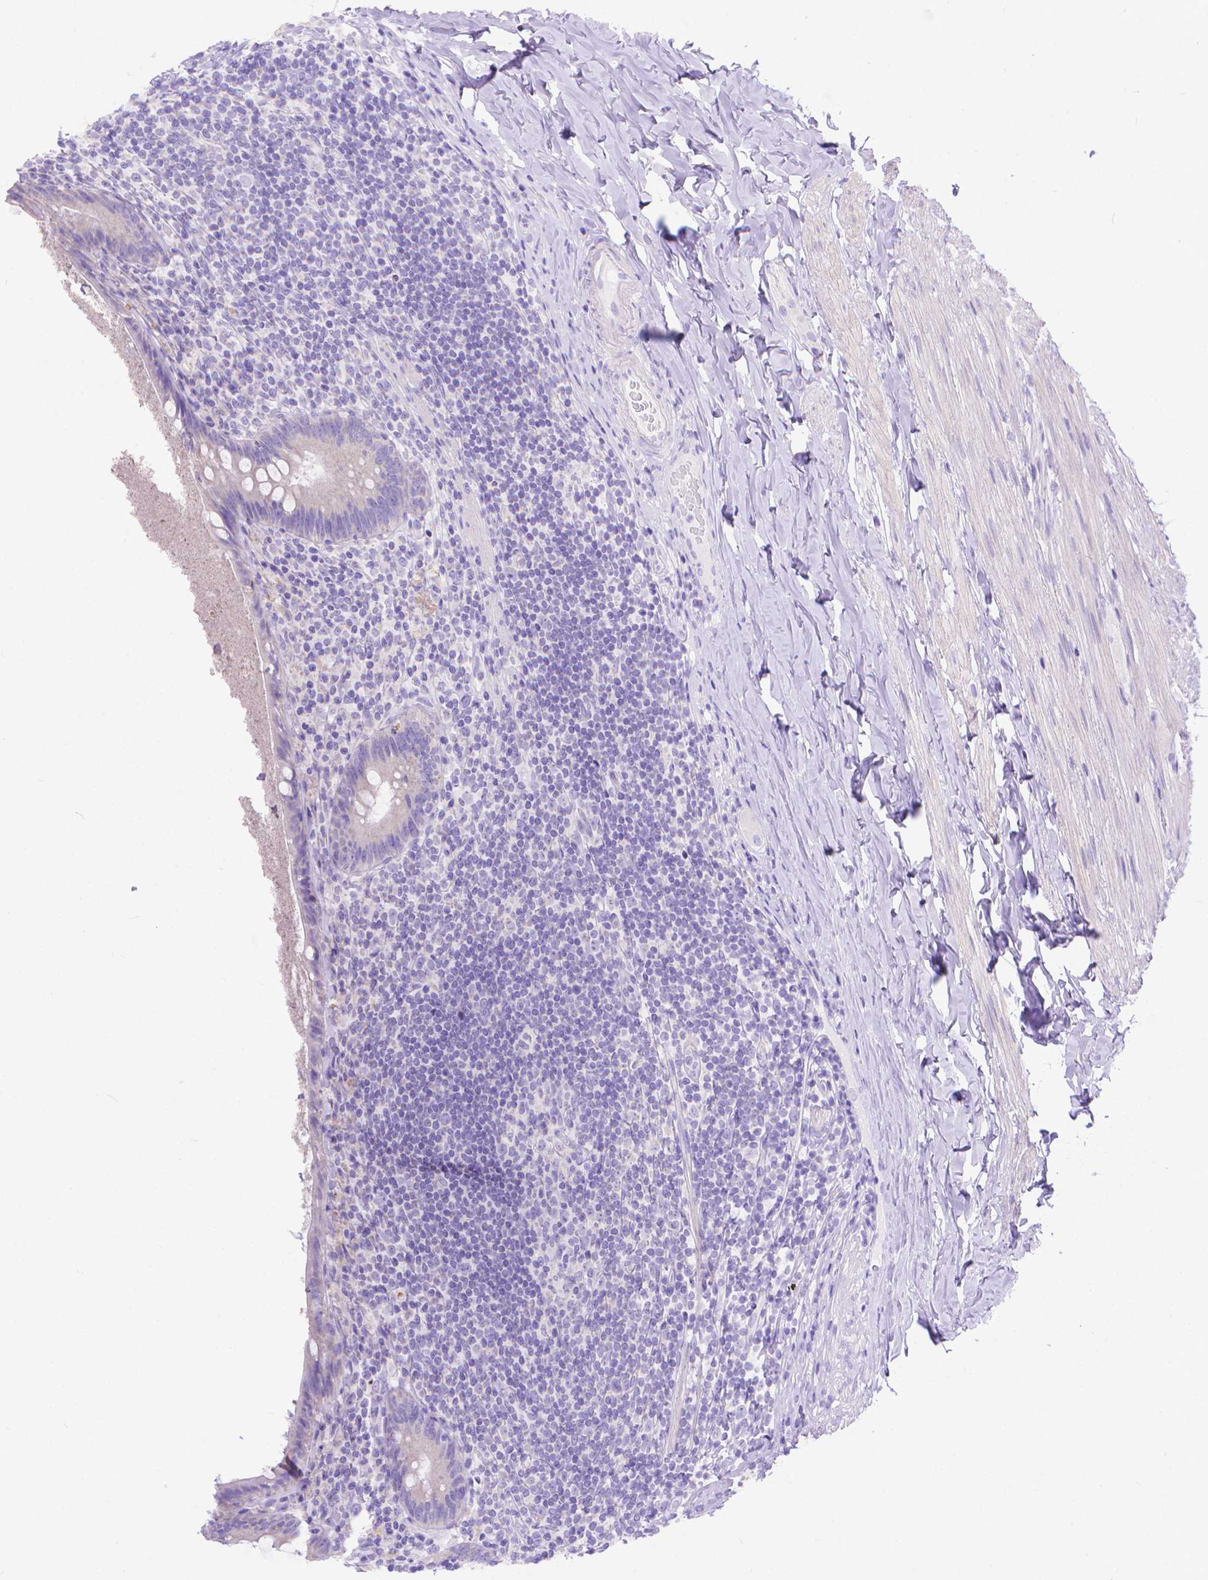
{"staining": {"intensity": "negative", "quantity": "none", "location": "none"}, "tissue": "appendix", "cell_type": "Glandular cells", "image_type": "normal", "snomed": [{"axis": "morphology", "description": "Normal tissue, NOS"}, {"axis": "topography", "description": "Appendix"}], "caption": "Immunohistochemistry photomicrograph of normal appendix: human appendix stained with DAB (3,3'-diaminobenzidine) reveals no significant protein positivity in glandular cells.", "gene": "DHRS2", "patient": {"sex": "male", "age": 47}}